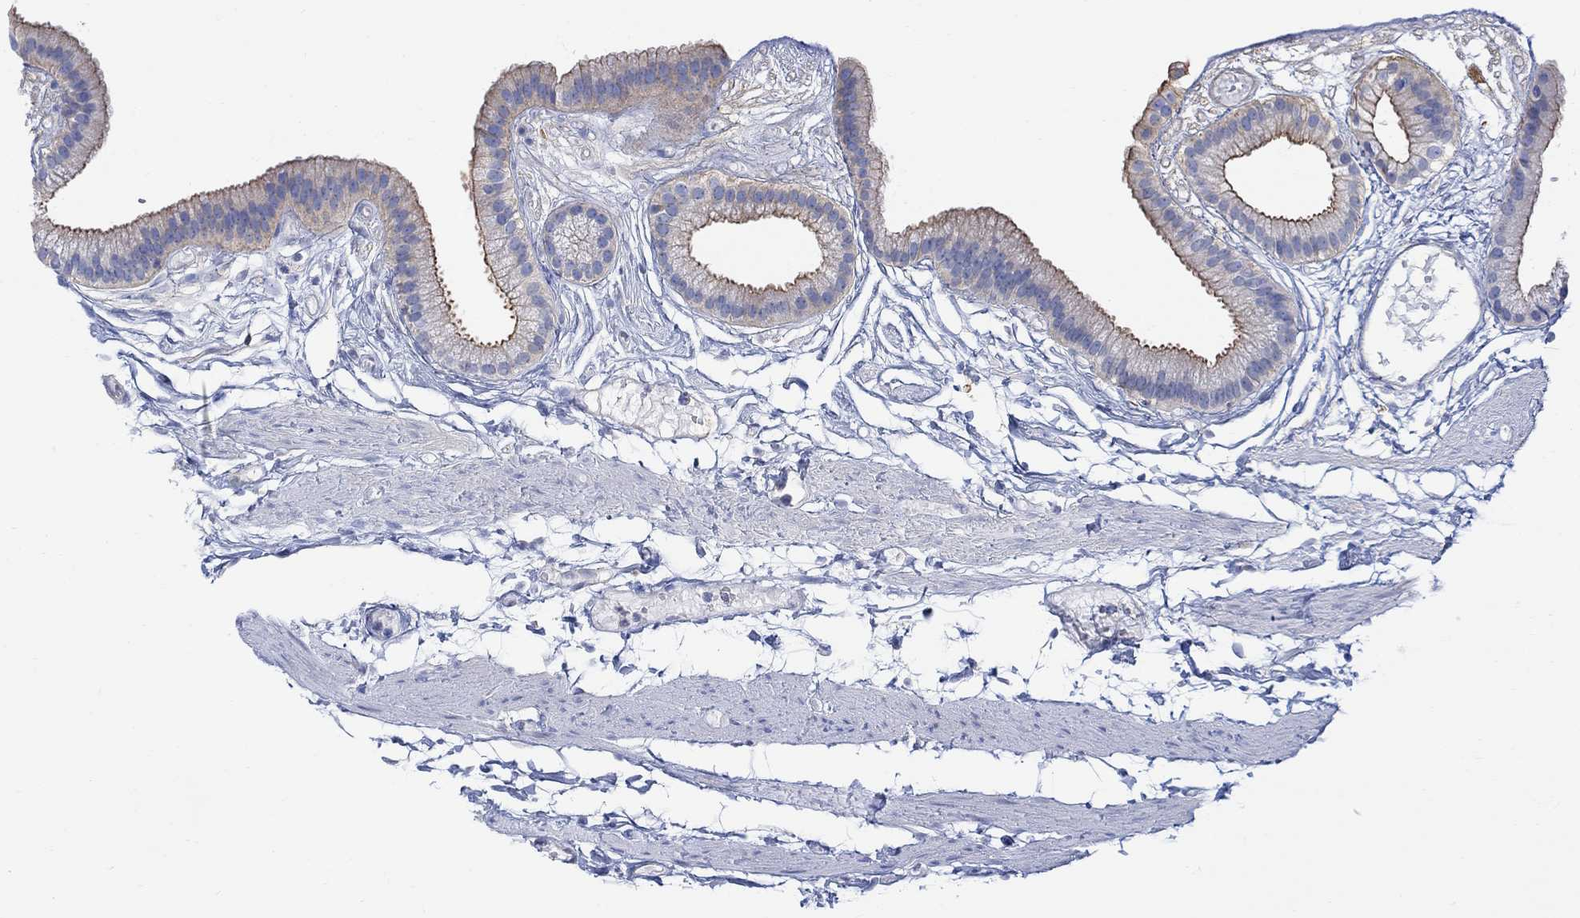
{"staining": {"intensity": "moderate", "quantity": "25%-75%", "location": "cytoplasmic/membranous"}, "tissue": "gallbladder", "cell_type": "Glandular cells", "image_type": "normal", "snomed": [{"axis": "morphology", "description": "Normal tissue, NOS"}, {"axis": "topography", "description": "Gallbladder"}], "caption": "The image demonstrates immunohistochemical staining of unremarkable gallbladder. There is moderate cytoplasmic/membranous positivity is appreciated in about 25%-75% of glandular cells.", "gene": "GBP5", "patient": {"sex": "female", "age": 45}}